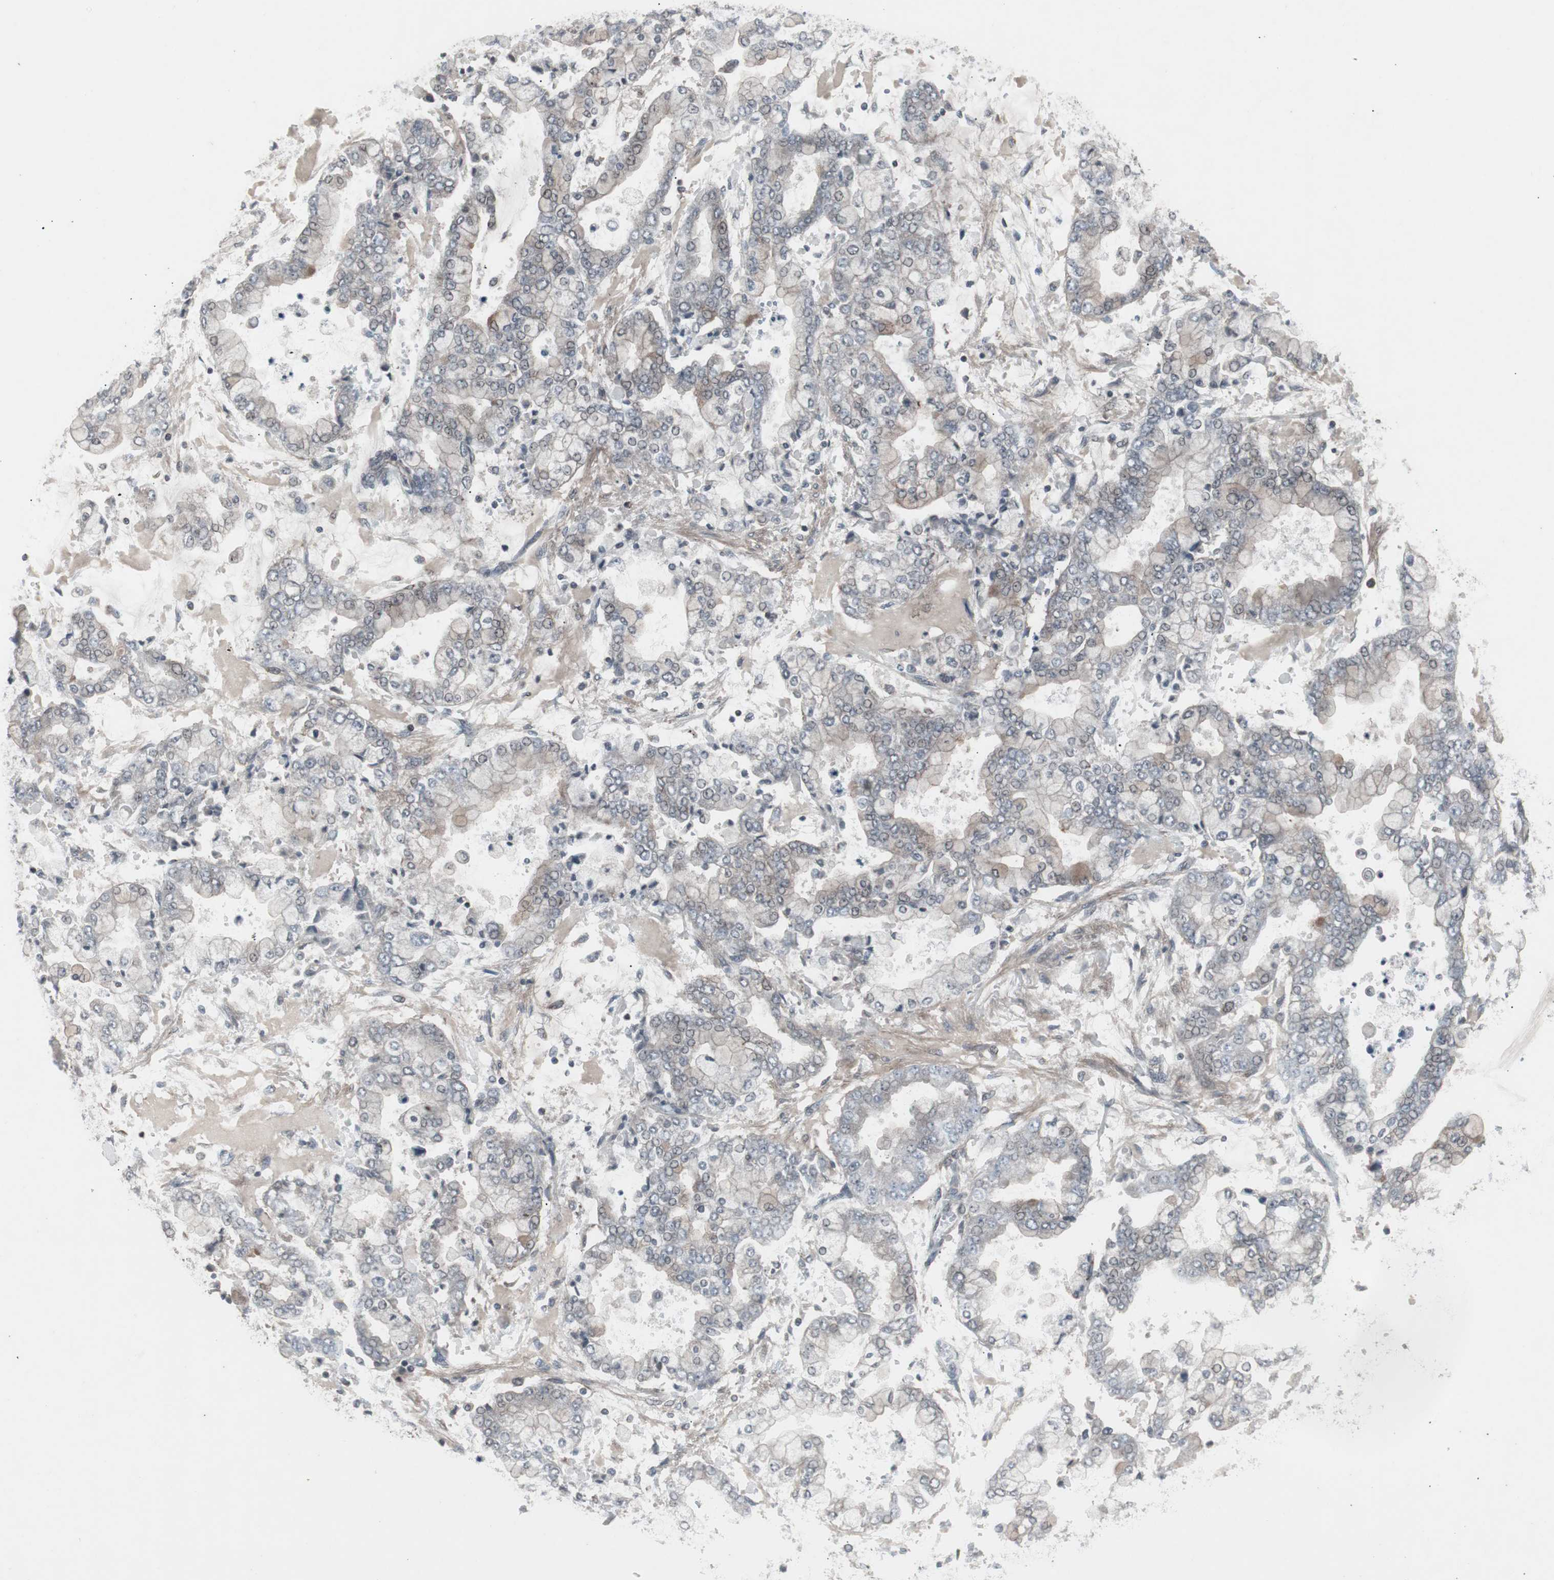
{"staining": {"intensity": "weak", "quantity": "<25%", "location": "cytoplasmic/membranous"}, "tissue": "stomach cancer", "cell_type": "Tumor cells", "image_type": "cancer", "snomed": [{"axis": "morphology", "description": "Adenocarcinoma, NOS"}, {"axis": "topography", "description": "Stomach"}], "caption": "Tumor cells show no significant protein positivity in stomach cancer (adenocarcinoma). (DAB (3,3'-diaminobenzidine) immunohistochemistry with hematoxylin counter stain).", "gene": "SSTR2", "patient": {"sex": "male", "age": 76}}